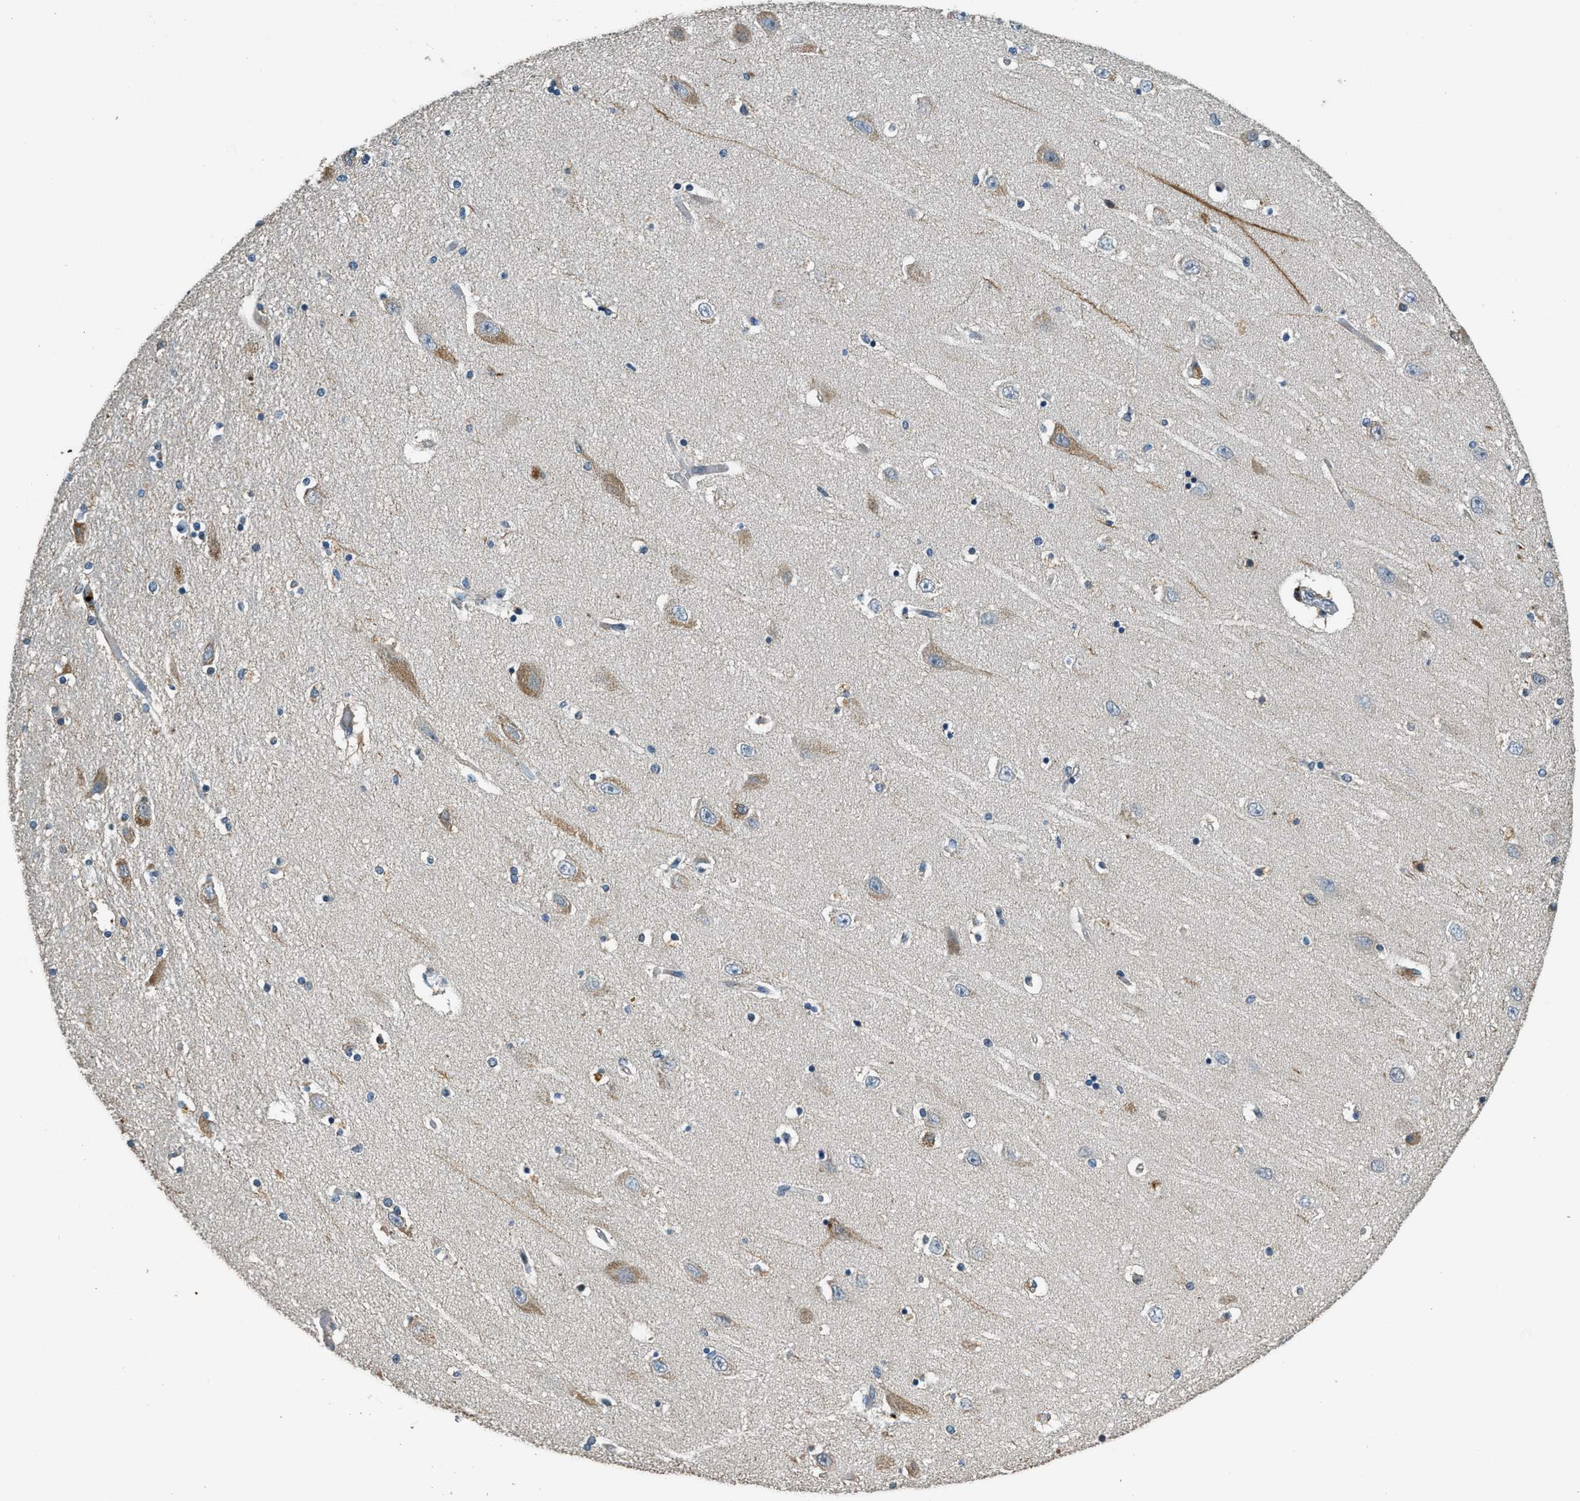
{"staining": {"intensity": "negative", "quantity": "none", "location": "none"}, "tissue": "hippocampus", "cell_type": "Glial cells", "image_type": "normal", "snomed": [{"axis": "morphology", "description": "Normal tissue, NOS"}, {"axis": "topography", "description": "Hippocampus"}], "caption": "Image shows no significant protein positivity in glial cells of normal hippocampus. (Immunohistochemistry, brightfield microscopy, high magnification).", "gene": "HERC2", "patient": {"sex": "female", "age": 54}}